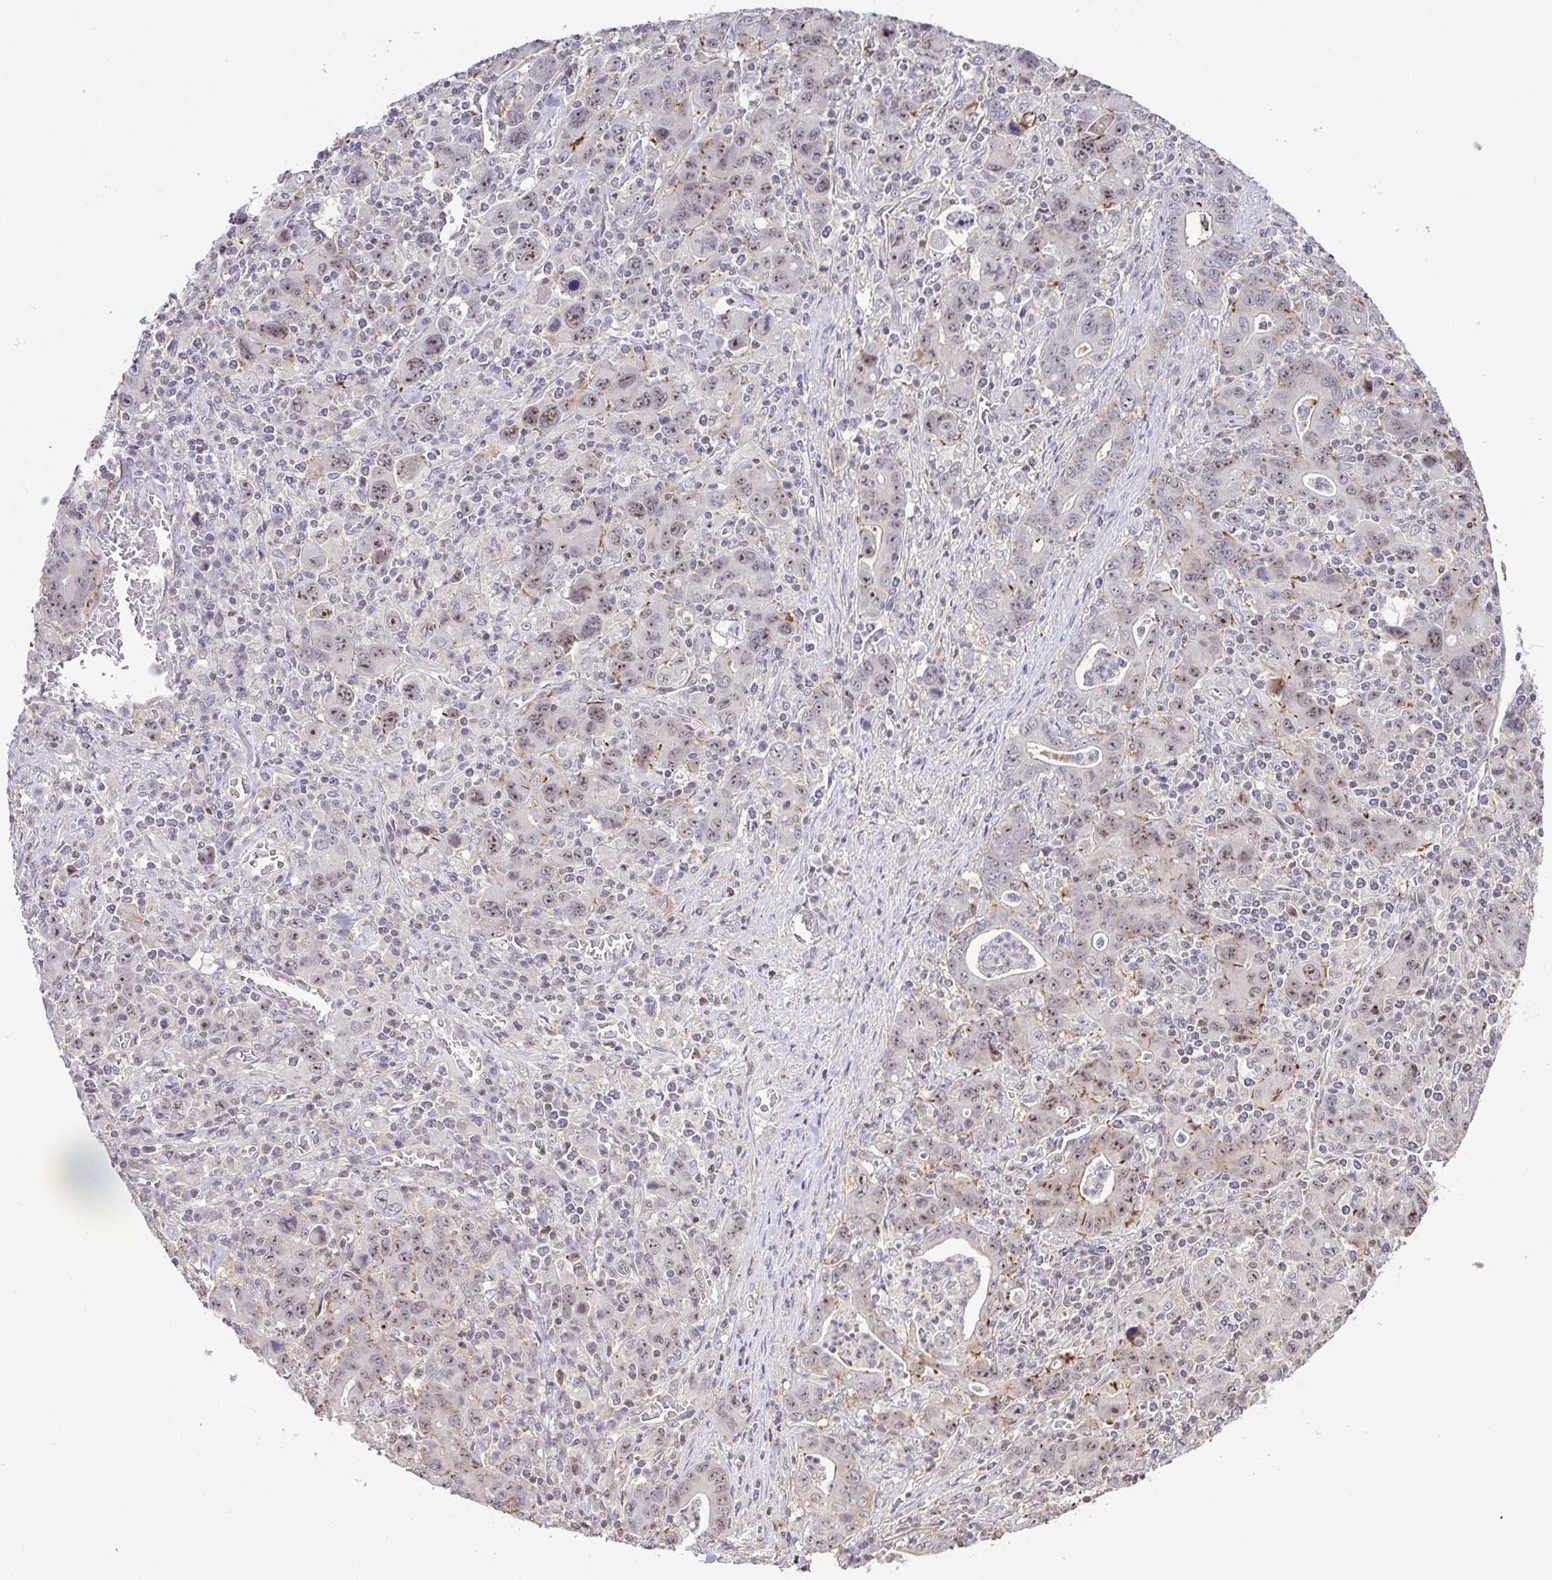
{"staining": {"intensity": "moderate", "quantity": "25%-75%", "location": "nuclear"}, "tissue": "stomach cancer", "cell_type": "Tumor cells", "image_type": "cancer", "snomed": [{"axis": "morphology", "description": "Adenocarcinoma, NOS"}, {"axis": "topography", "description": "Stomach, upper"}], "caption": "Stomach adenocarcinoma stained with immunohistochemistry (IHC) demonstrates moderate nuclear expression in about 25%-75% of tumor cells.", "gene": "RSL24D1", "patient": {"sex": "male", "age": 69}}